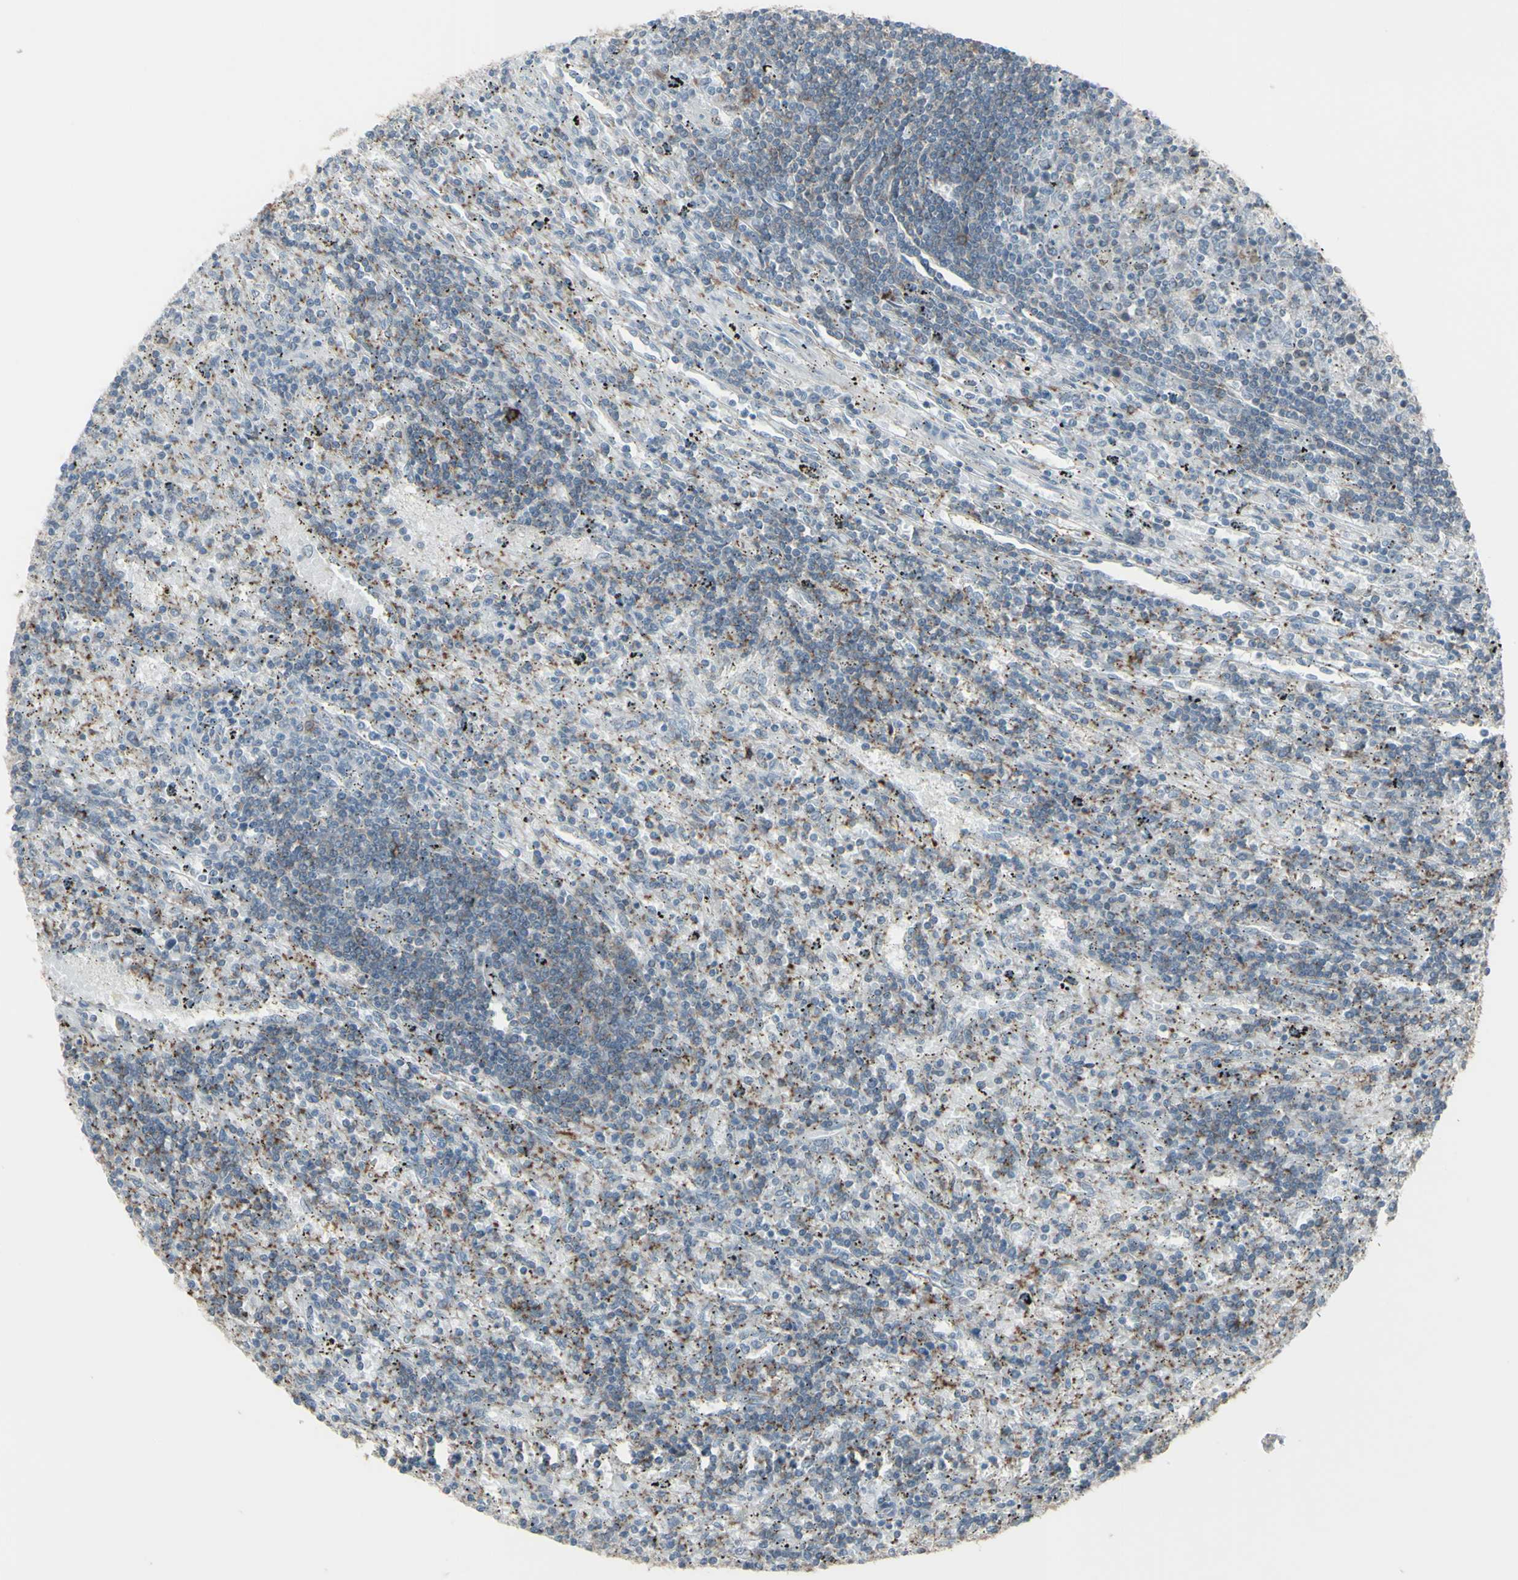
{"staining": {"intensity": "weak", "quantity": "25%-75%", "location": "cytoplasmic/membranous"}, "tissue": "lymphoma", "cell_type": "Tumor cells", "image_type": "cancer", "snomed": [{"axis": "morphology", "description": "Malignant lymphoma, non-Hodgkin's type, Low grade"}, {"axis": "topography", "description": "Spleen"}], "caption": "Human lymphoma stained for a protein (brown) exhibits weak cytoplasmic/membranous positive positivity in approximately 25%-75% of tumor cells.", "gene": "CD79B", "patient": {"sex": "male", "age": 76}}